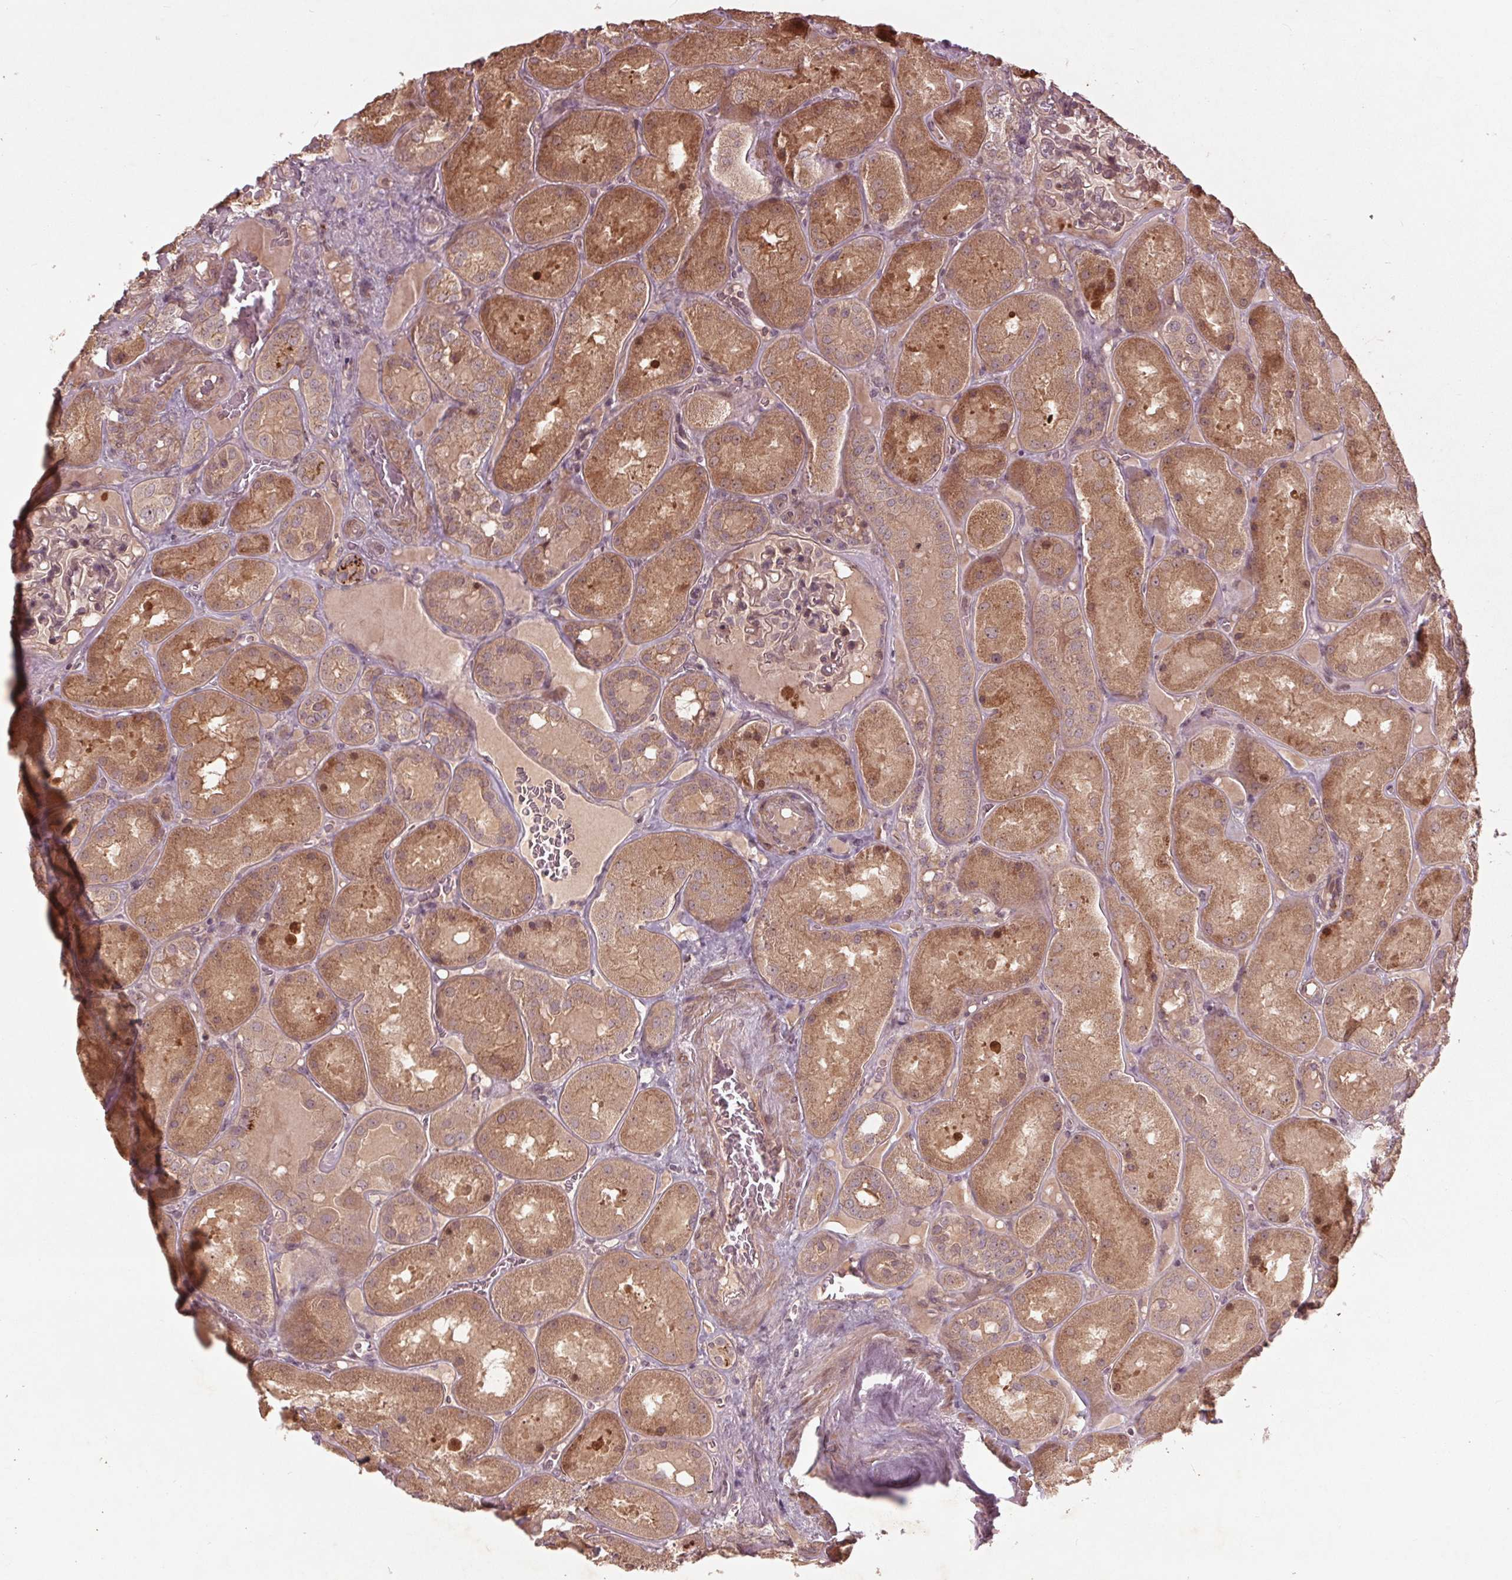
{"staining": {"intensity": "weak", "quantity": "<25%", "location": "nuclear"}, "tissue": "kidney", "cell_type": "Cells in glomeruli", "image_type": "normal", "snomed": [{"axis": "morphology", "description": "Normal tissue, NOS"}, {"axis": "topography", "description": "Kidney"}], "caption": "The image demonstrates no significant staining in cells in glomeruli of kidney.", "gene": "CDKL4", "patient": {"sex": "male", "age": 73}}